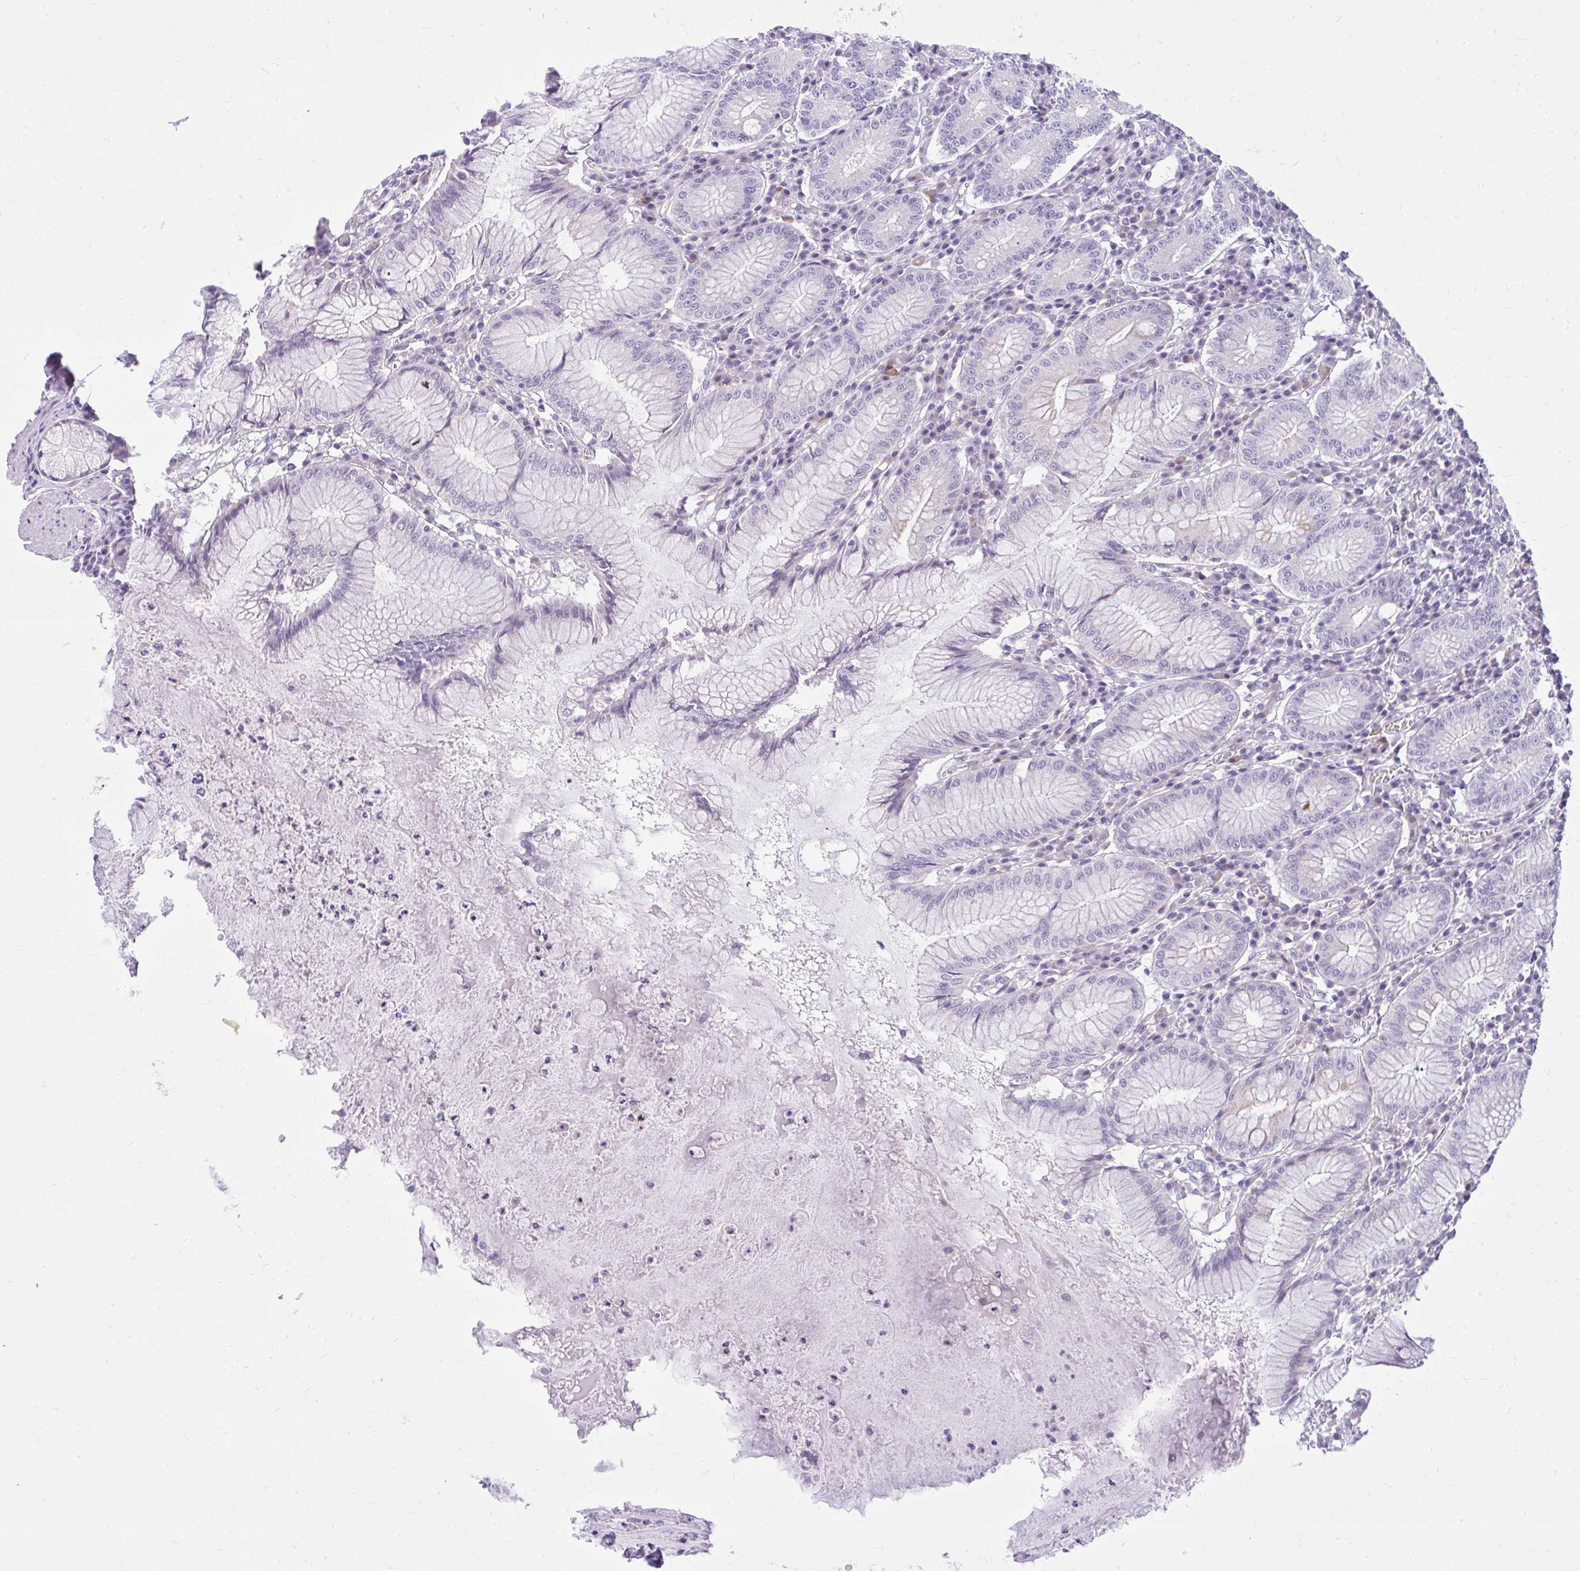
{"staining": {"intensity": "negative", "quantity": "none", "location": "none"}, "tissue": "stomach", "cell_type": "Glandular cells", "image_type": "normal", "snomed": [{"axis": "morphology", "description": "Normal tissue, NOS"}, {"axis": "topography", "description": "Stomach"}], "caption": "High magnification brightfield microscopy of normal stomach stained with DAB (3,3'-diaminobenzidine) (brown) and counterstained with hematoxylin (blue): glandular cells show no significant expression. The staining was performed using DAB to visualize the protein expression in brown, while the nuclei were stained in blue with hematoxylin (Magnification: 20x).", "gene": "PRAP1", "patient": {"sex": "male", "age": 55}}